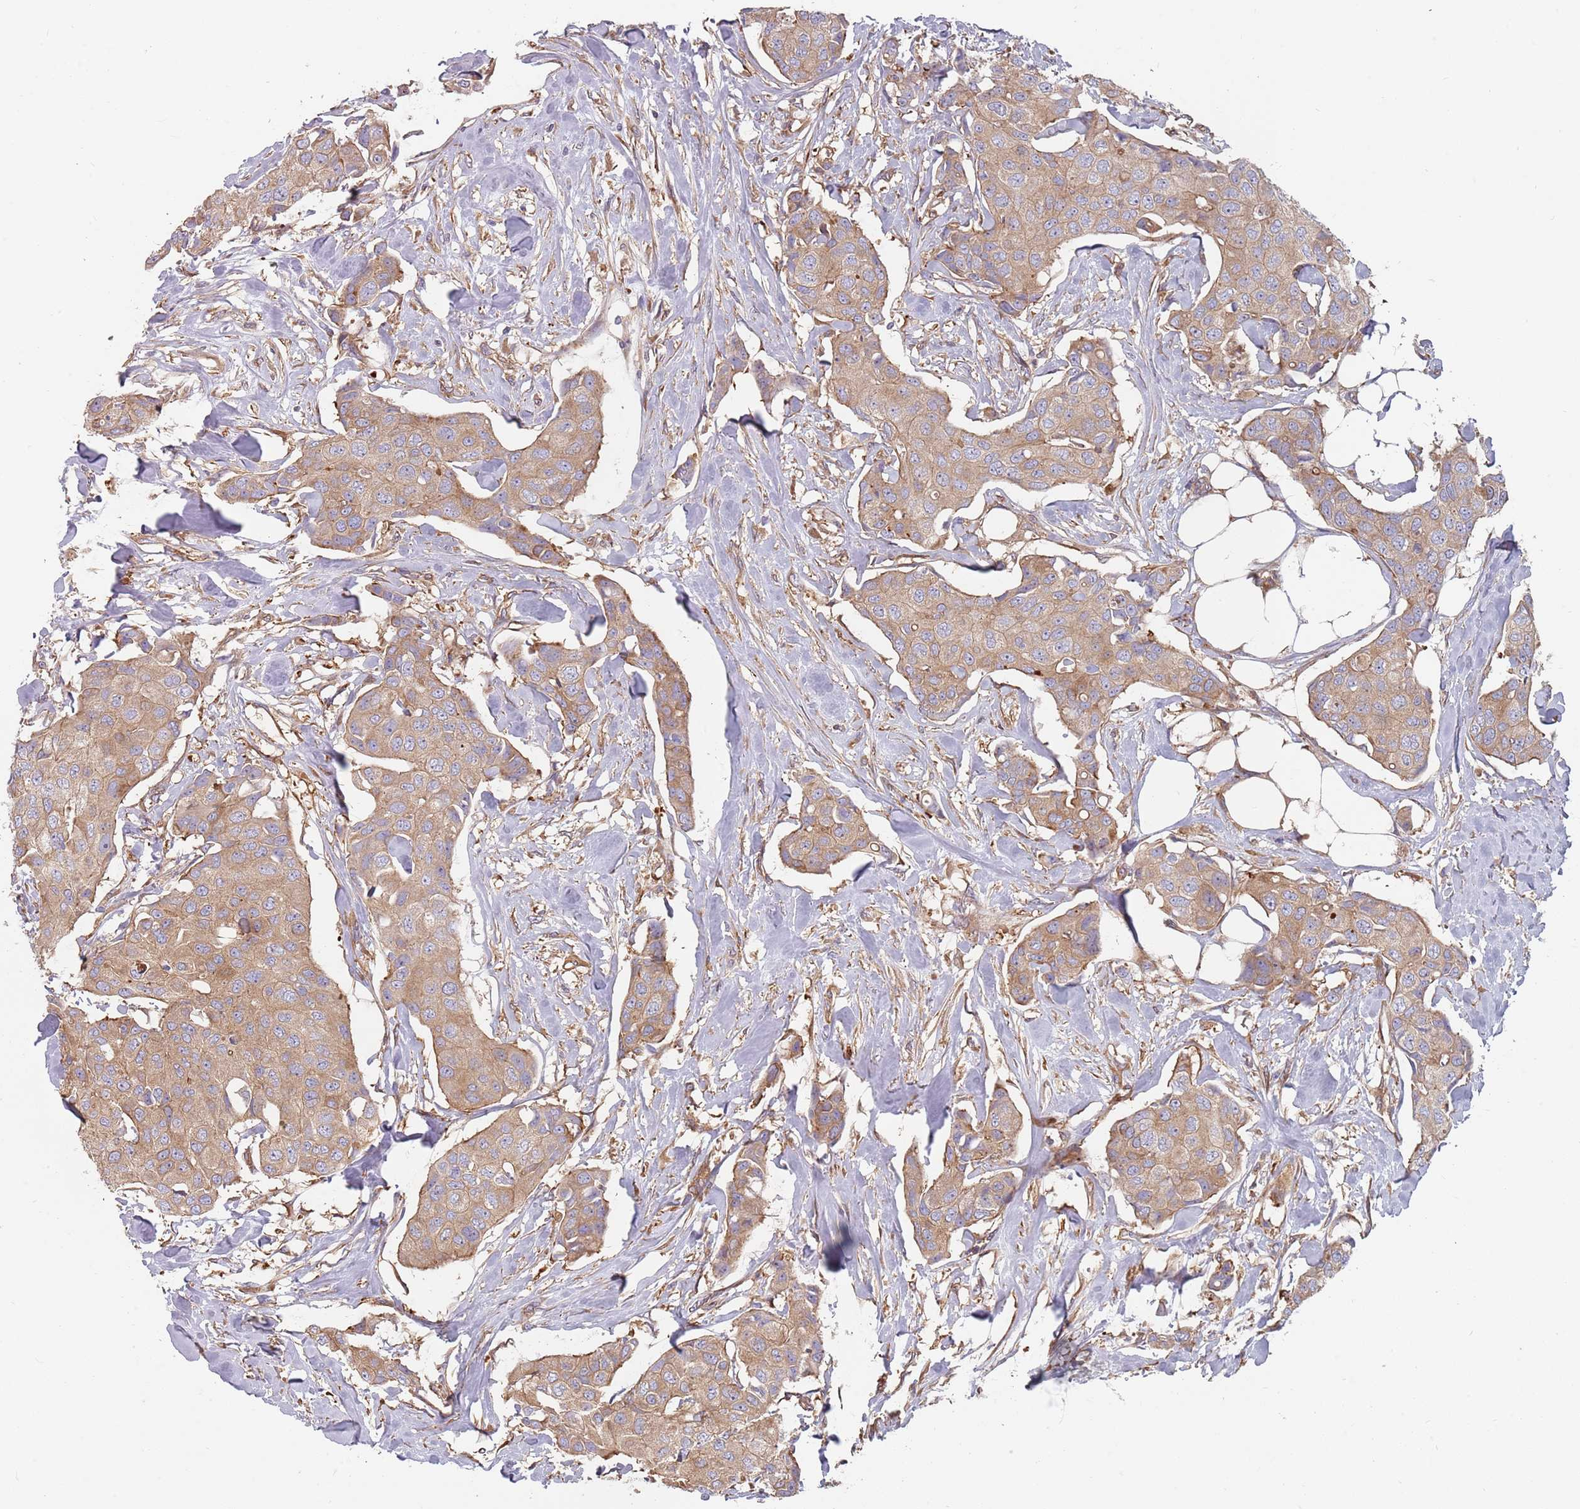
{"staining": {"intensity": "weak", "quantity": "25%-75%", "location": "cytoplasmic/membranous"}, "tissue": "breast cancer", "cell_type": "Tumor cells", "image_type": "cancer", "snomed": [{"axis": "morphology", "description": "Duct carcinoma"}, {"axis": "topography", "description": "Breast"}, {"axis": "topography", "description": "Lymph node"}], "caption": "High-magnification brightfield microscopy of breast cancer (invasive ductal carcinoma) stained with DAB (3,3'-diaminobenzidine) (brown) and counterstained with hematoxylin (blue). tumor cells exhibit weak cytoplasmic/membranous positivity is identified in approximately25%-75% of cells.", "gene": "SPDL1", "patient": {"sex": "female", "age": 80}}